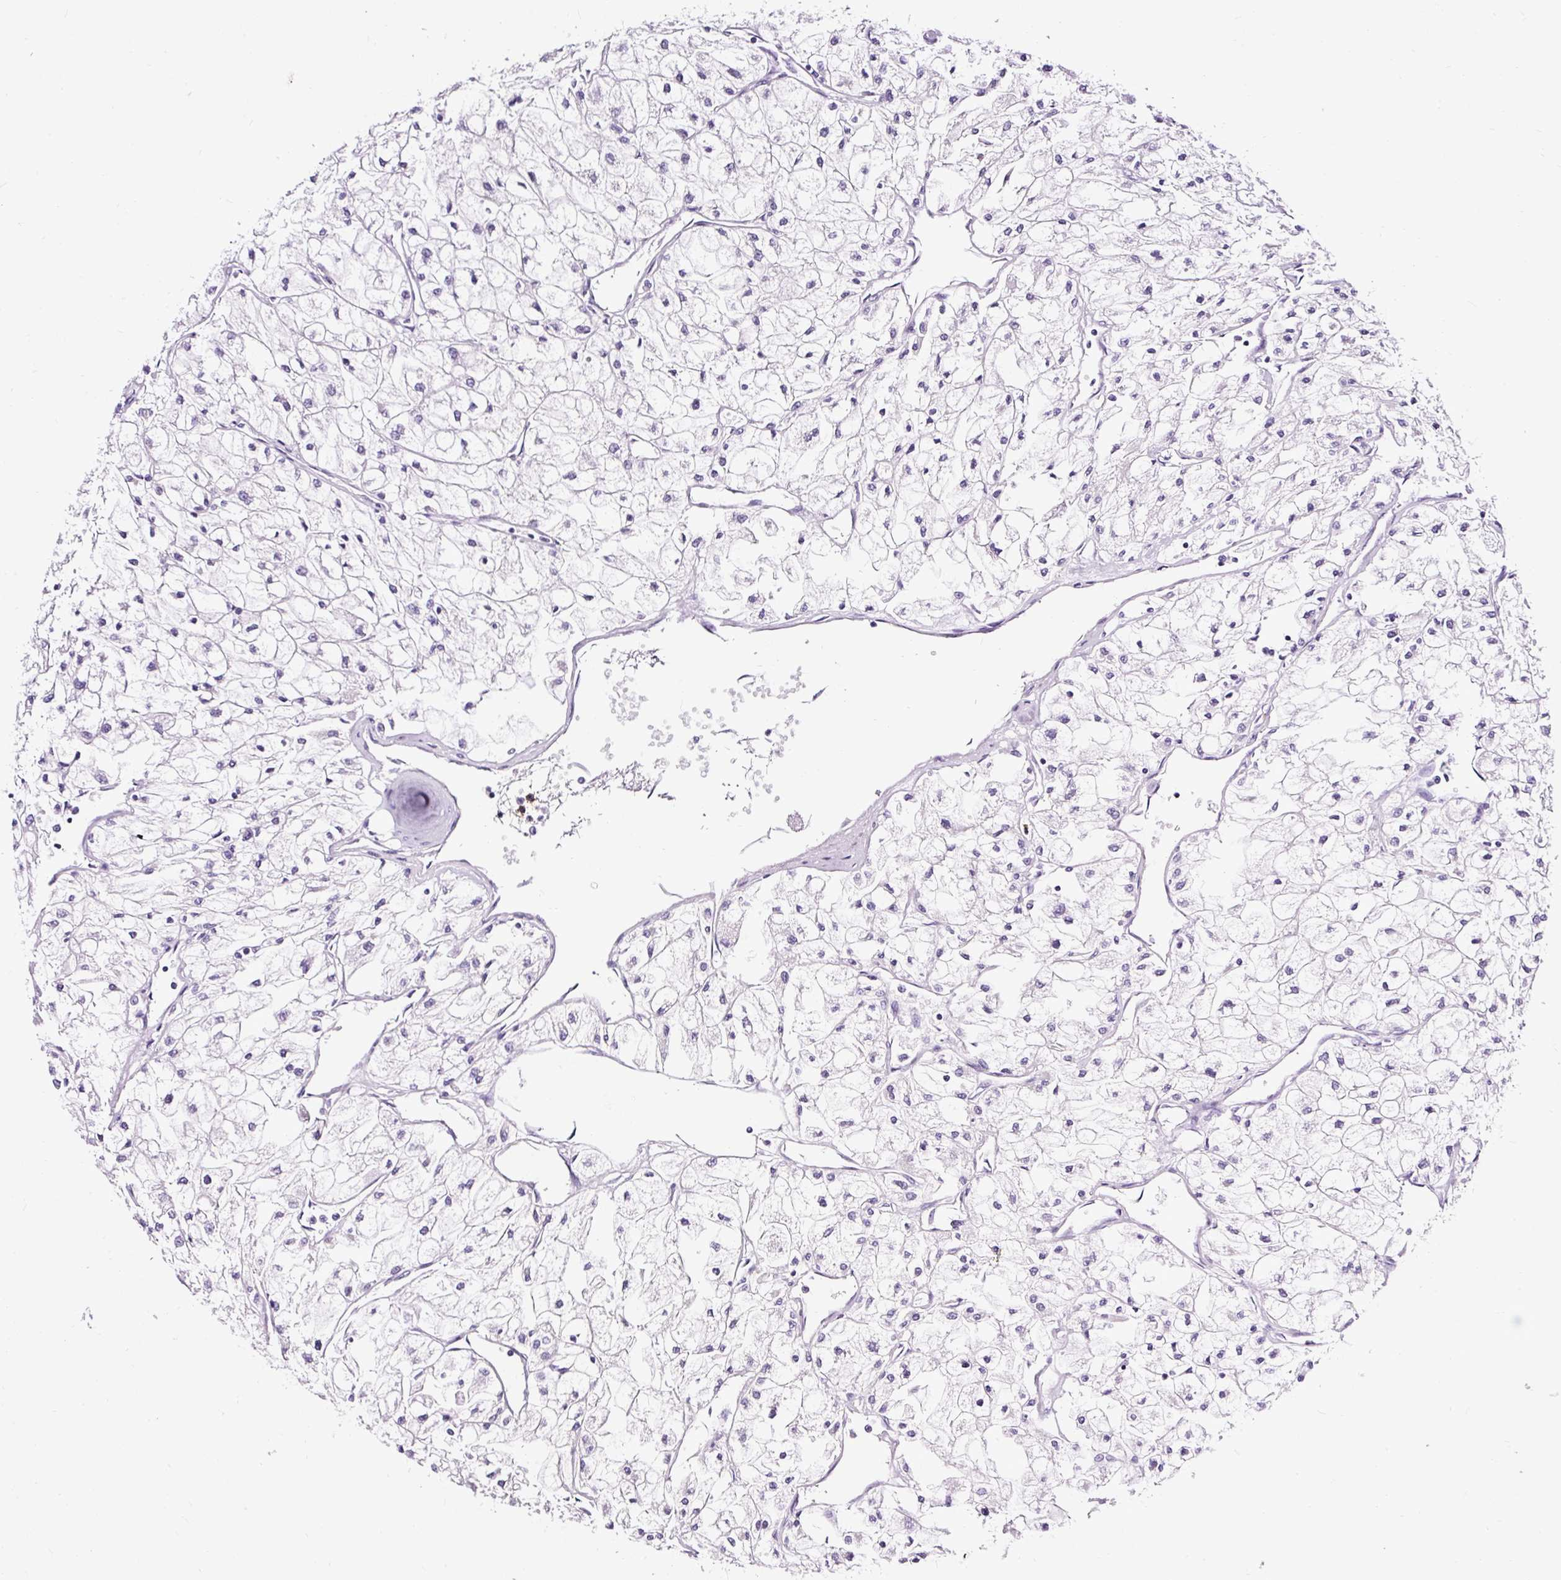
{"staining": {"intensity": "negative", "quantity": "none", "location": "none"}, "tissue": "renal cancer", "cell_type": "Tumor cells", "image_type": "cancer", "snomed": [{"axis": "morphology", "description": "Adenocarcinoma, NOS"}, {"axis": "topography", "description": "Kidney"}], "caption": "Histopathology image shows no protein expression in tumor cells of renal cancer tissue. (Stains: DAB (3,3'-diaminobenzidine) immunohistochemistry with hematoxylin counter stain, Microscopy: brightfield microscopy at high magnification).", "gene": "SLC7A8", "patient": {"sex": "male", "age": 80}}